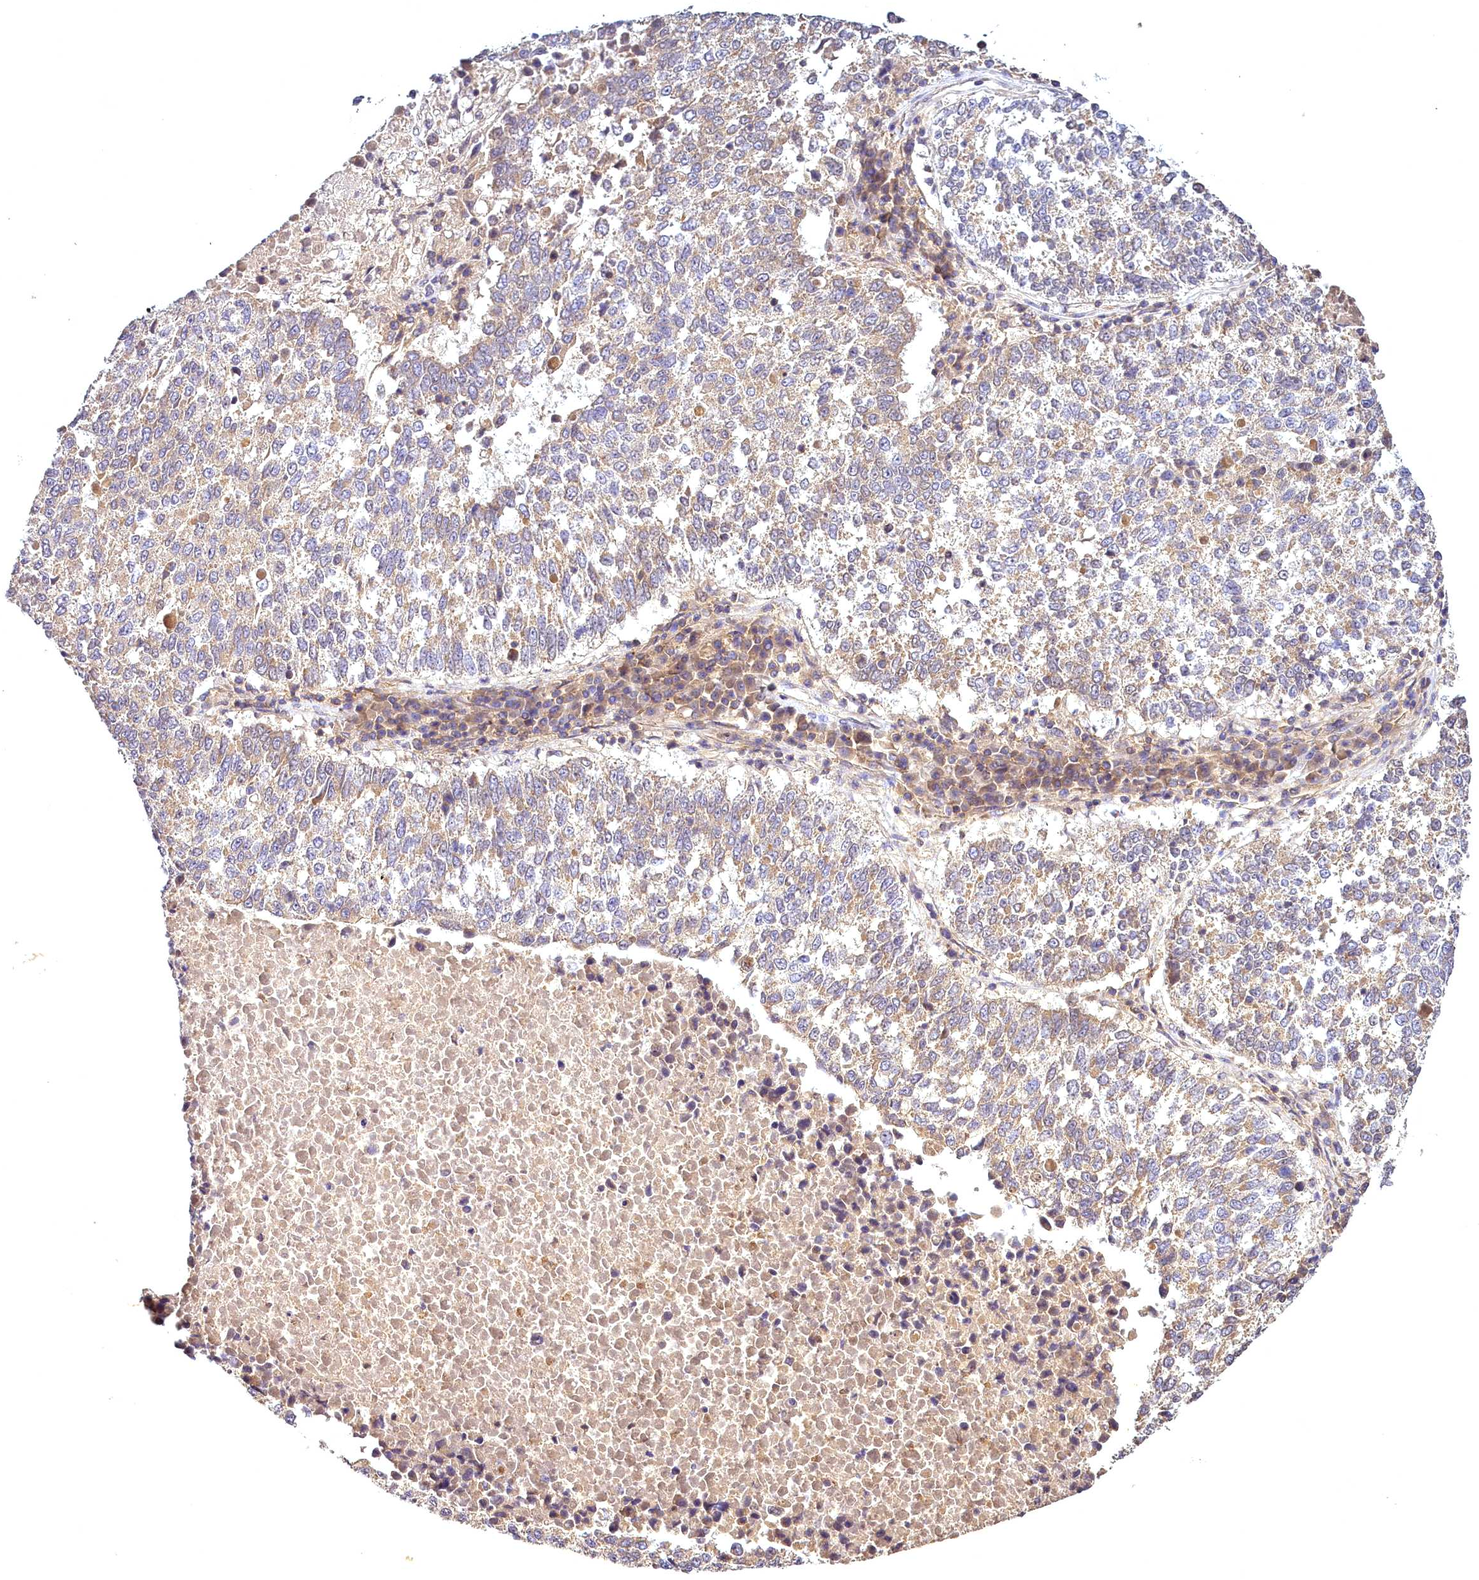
{"staining": {"intensity": "weak", "quantity": "25%-75%", "location": "cytoplasmic/membranous"}, "tissue": "lung cancer", "cell_type": "Tumor cells", "image_type": "cancer", "snomed": [{"axis": "morphology", "description": "Squamous cell carcinoma, NOS"}, {"axis": "topography", "description": "Lung"}], "caption": "The image shows a brown stain indicating the presence of a protein in the cytoplasmic/membranous of tumor cells in squamous cell carcinoma (lung). Using DAB (3,3'-diaminobenzidine) (brown) and hematoxylin (blue) stains, captured at high magnification using brightfield microscopy.", "gene": "TMEM39A", "patient": {"sex": "male", "age": 73}}